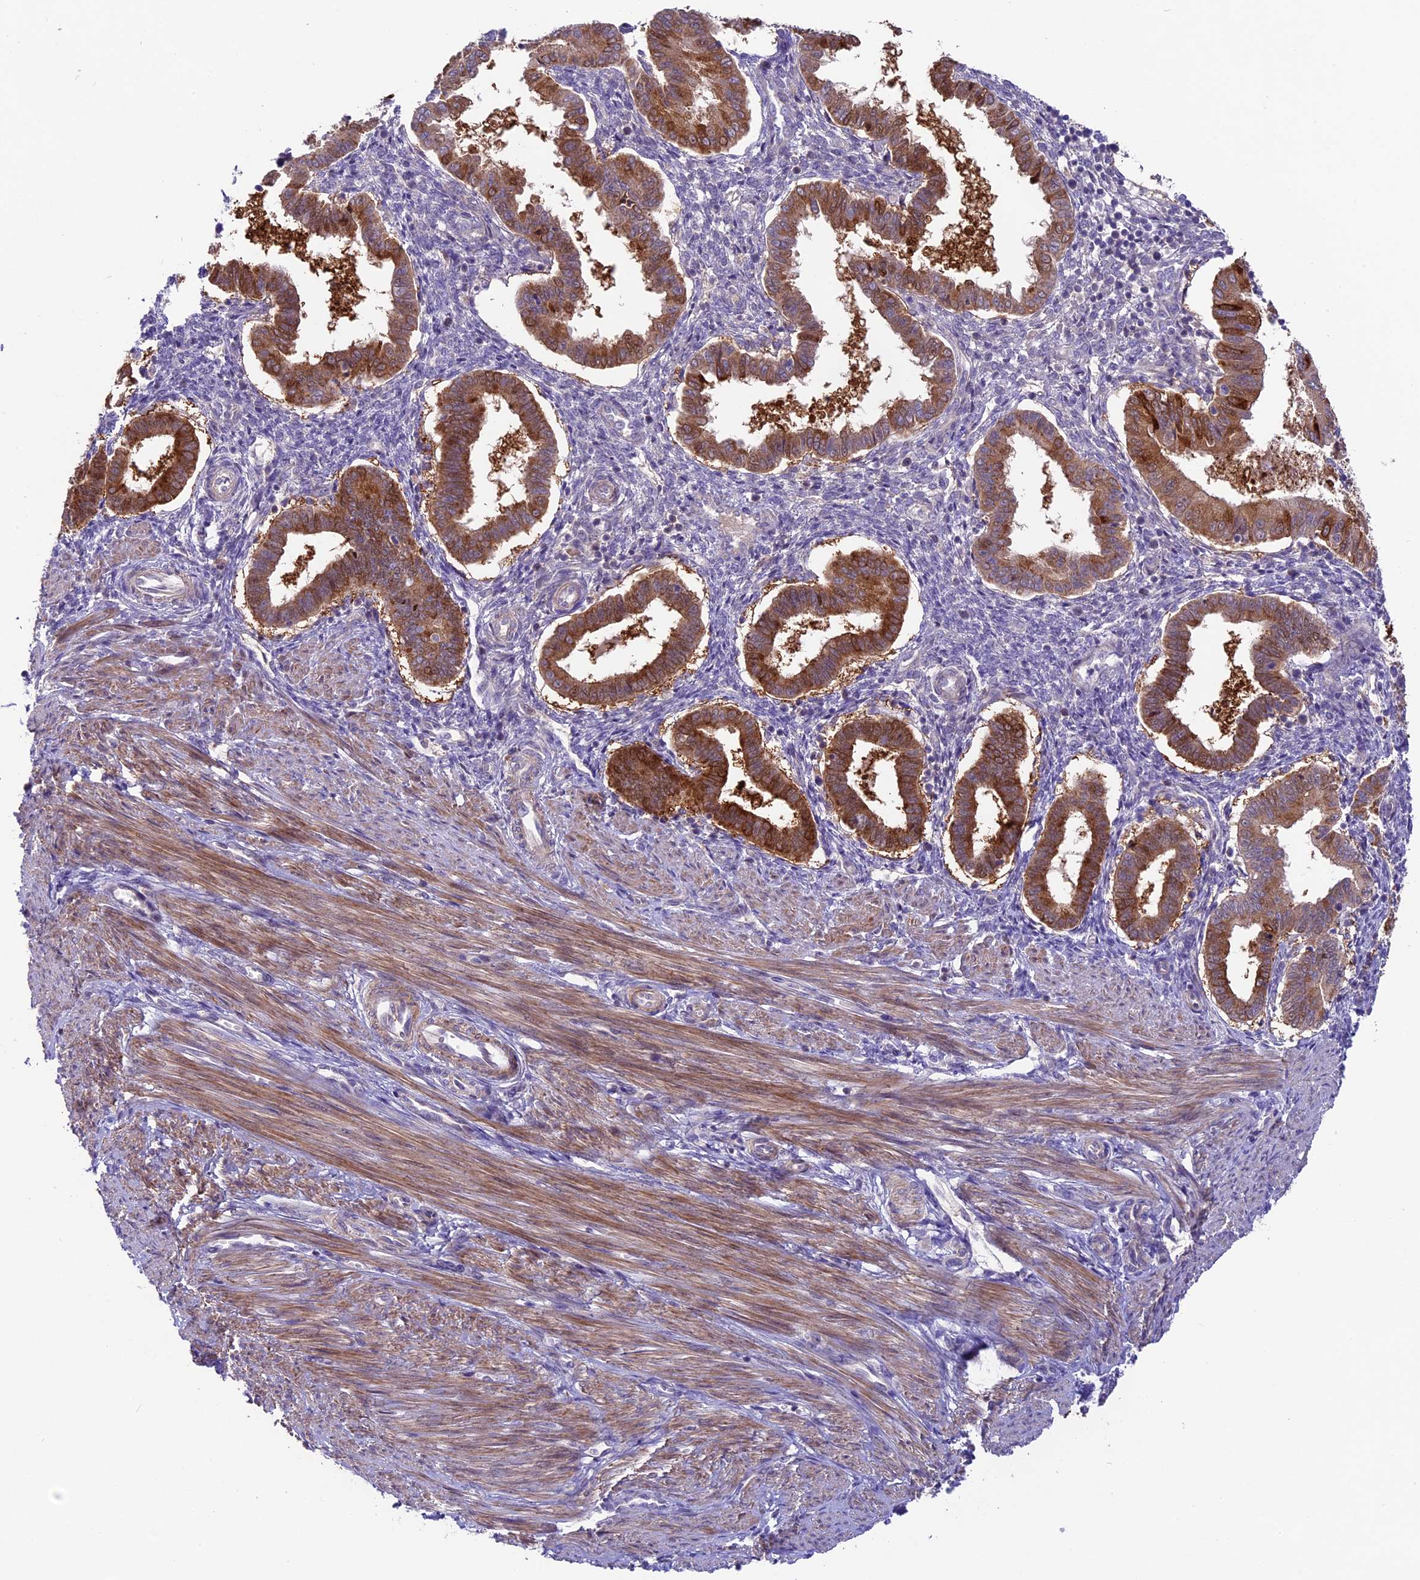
{"staining": {"intensity": "weak", "quantity": "<25%", "location": "cytoplasmic/membranous"}, "tissue": "endometrium", "cell_type": "Cells in endometrial stroma", "image_type": "normal", "snomed": [{"axis": "morphology", "description": "Normal tissue, NOS"}, {"axis": "topography", "description": "Endometrium"}], "caption": "A high-resolution histopathology image shows IHC staining of unremarkable endometrium, which shows no significant expression in cells in endometrial stroma. (DAB IHC with hematoxylin counter stain).", "gene": "COG8", "patient": {"sex": "female", "age": 24}}